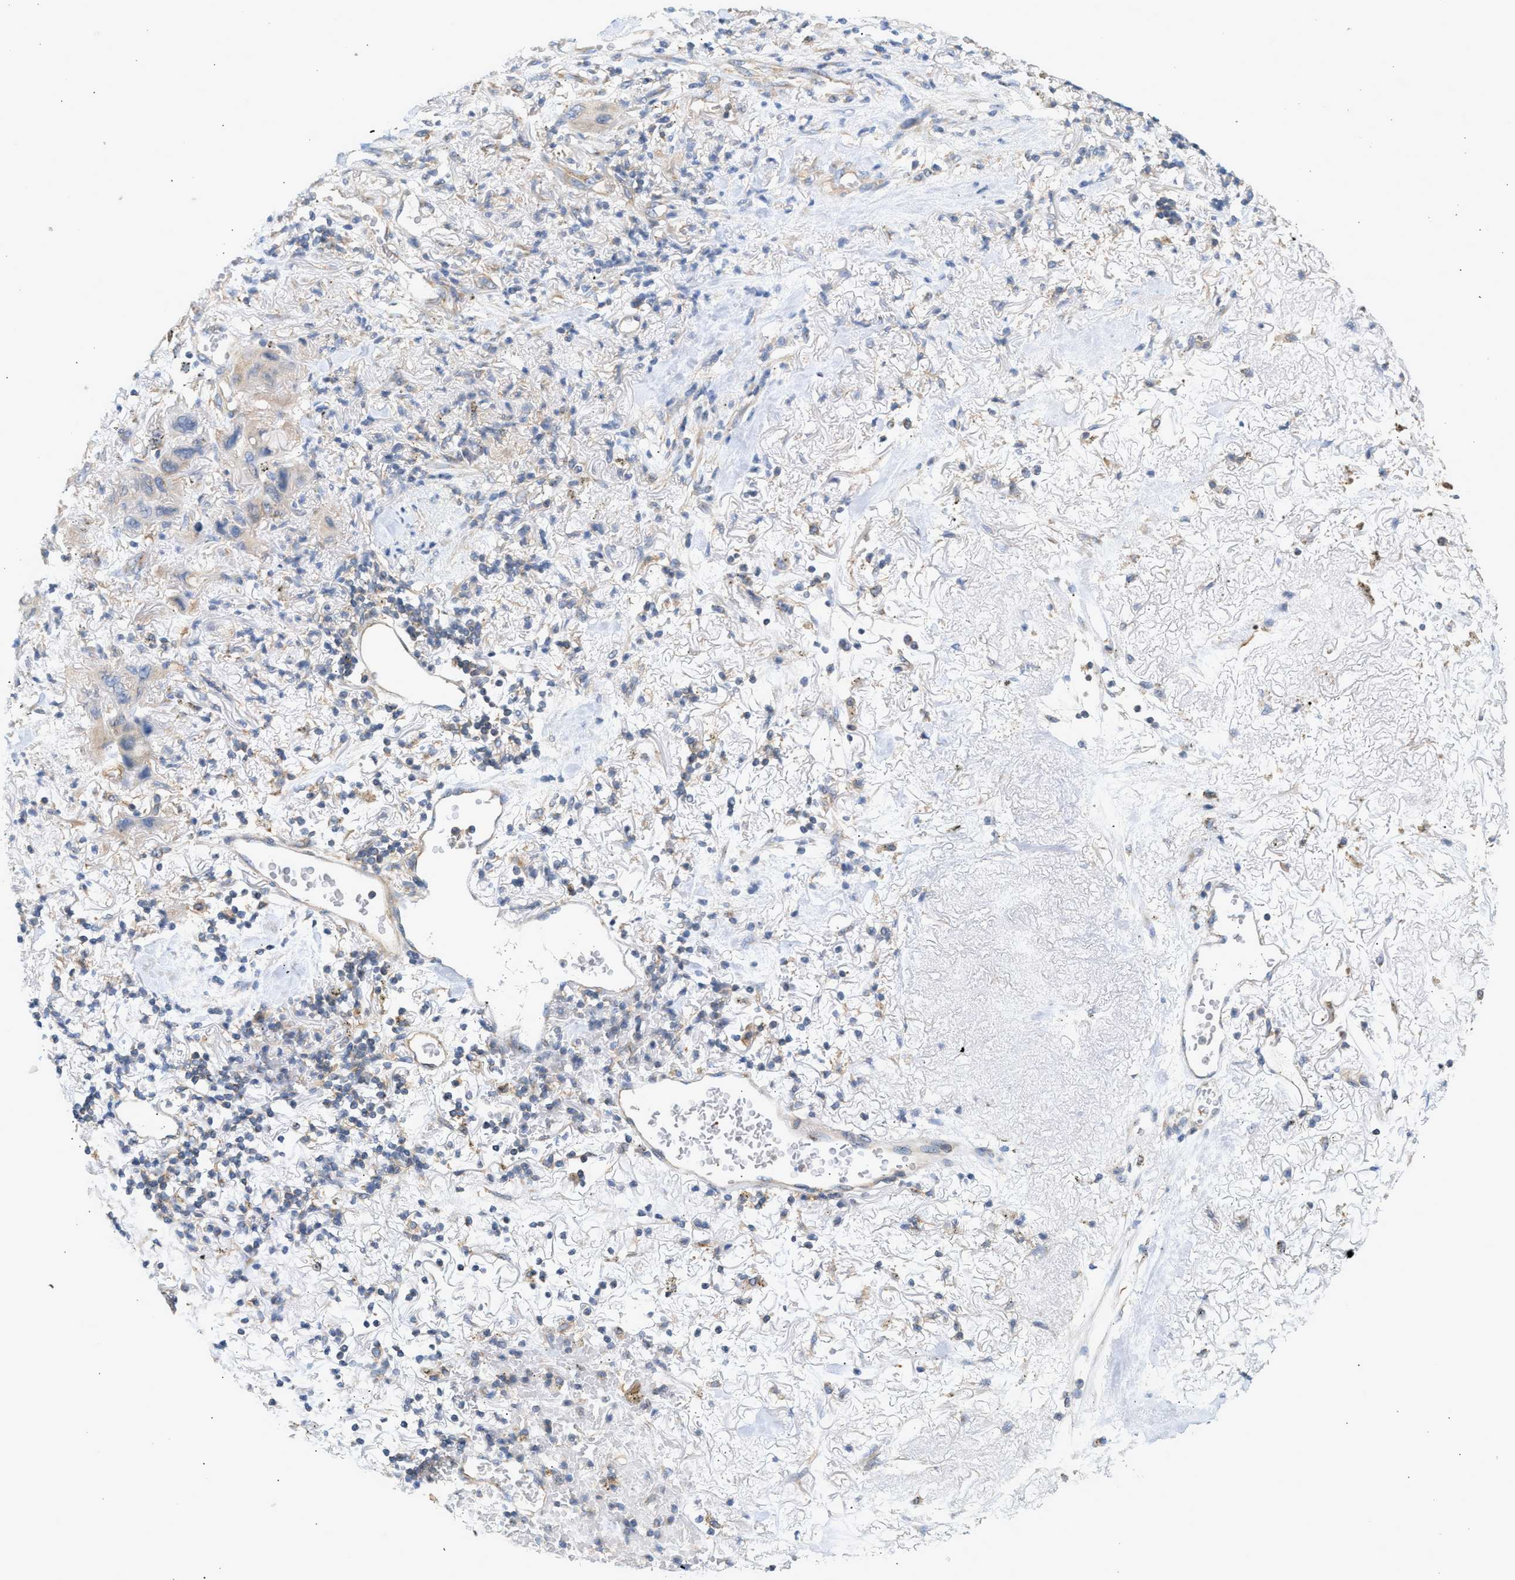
{"staining": {"intensity": "negative", "quantity": "none", "location": "none"}, "tissue": "lung cancer", "cell_type": "Tumor cells", "image_type": "cancer", "snomed": [{"axis": "morphology", "description": "Squamous cell carcinoma, NOS"}, {"axis": "topography", "description": "Lung"}], "caption": "High power microscopy micrograph of an immunohistochemistry (IHC) photomicrograph of lung cancer, revealing no significant expression in tumor cells. Nuclei are stained in blue.", "gene": "PAFAH1B1", "patient": {"sex": "female", "age": 73}}